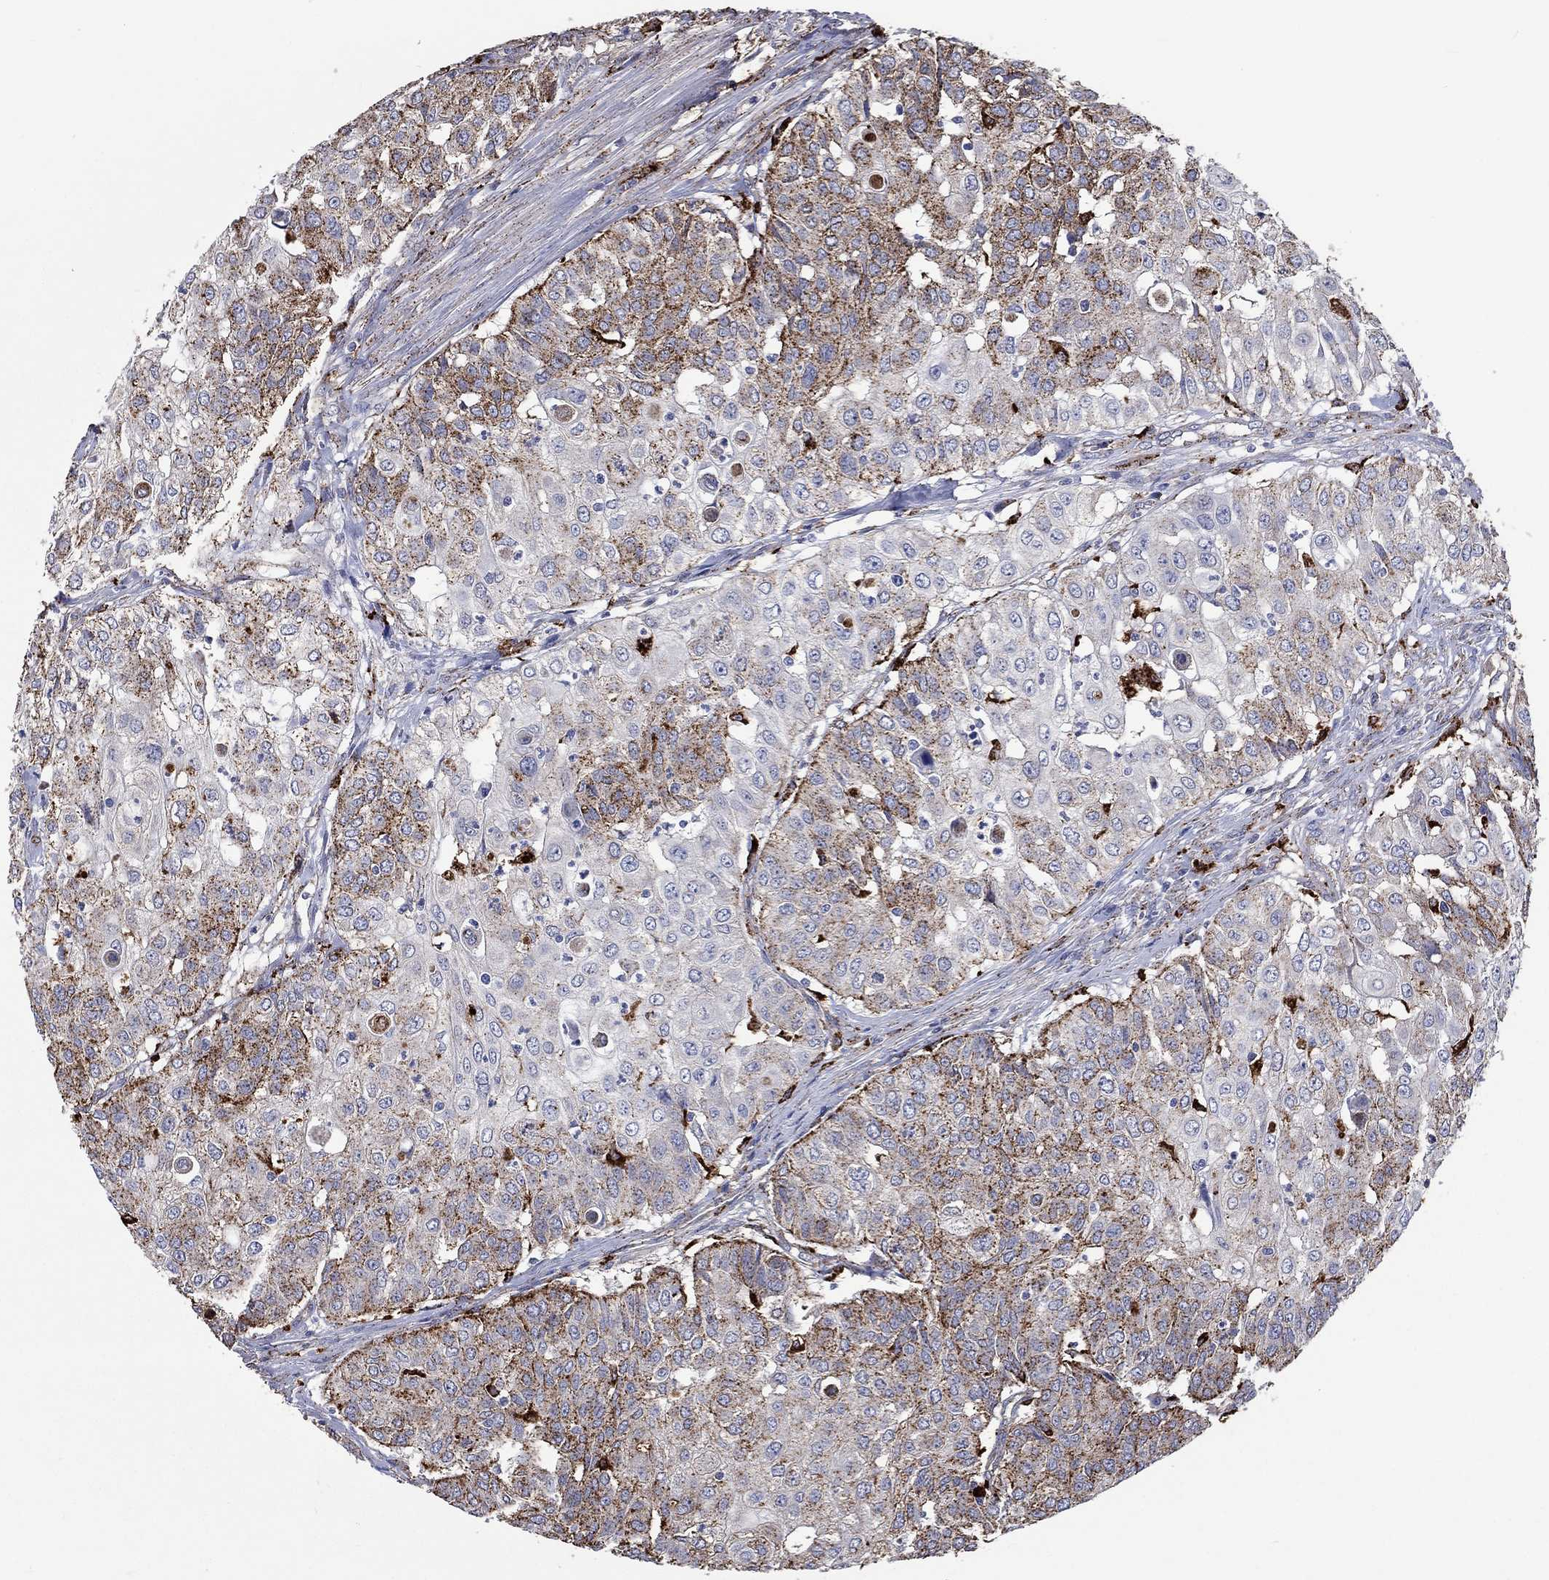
{"staining": {"intensity": "moderate", "quantity": "25%-75%", "location": "cytoplasmic/membranous"}, "tissue": "urothelial cancer", "cell_type": "Tumor cells", "image_type": "cancer", "snomed": [{"axis": "morphology", "description": "Urothelial carcinoma, High grade"}, {"axis": "topography", "description": "Urinary bladder"}], "caption": "Protein staining by immunohistochemistry (IHC) displays moderate cytoplasmic/membranous positivity in approximately 25%-75% of tumor cells in high-grade urothelial carcinoma. The staining was performed using DAB (3,3'-diaminobenzidine), with brown indicating positive protein expression. Nuclei are stained blue with hematoxylin.", "gene": "CTSB", "patient": {"sex": "female", "age": 79}}